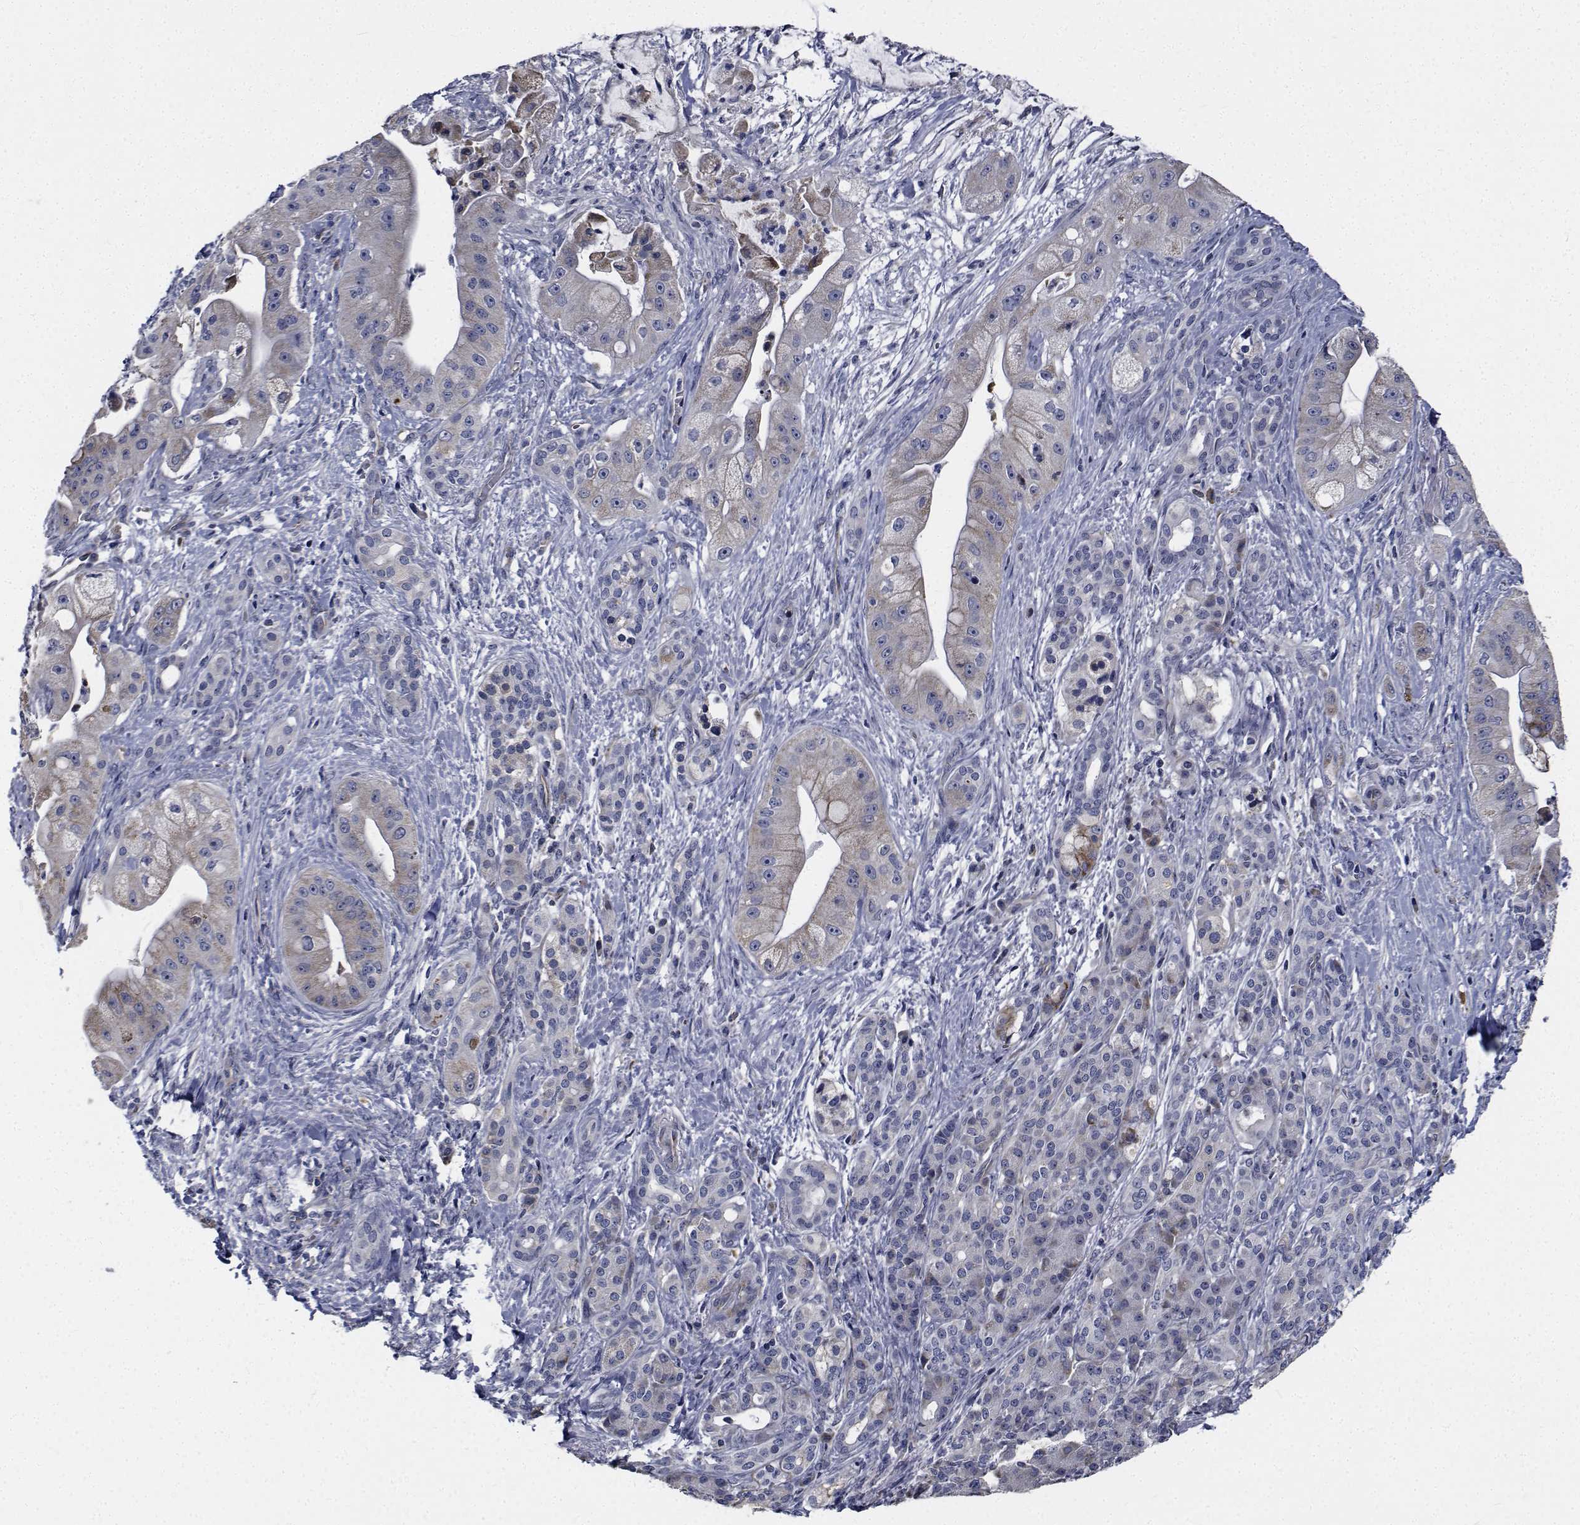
{"staining": {"intensity": "negative", "quantity": "none", "location": "none"}, "tissue": "pancreatic cancer", "cell_type": "Tumor cells", "image_type": "cancer", "snomed": [{"axis": "morphology", "description": "Normal tissue, NOS"}, {"axis": "morphology", "description": "Inflammation, NOS"}, {"axis": "morphology", "description": "Adenocarcinoma, NOS"}, {"axis": "topography", "description": "Pancreas"}], "caption": "Immunohistochemical staining of pancreatic adenocarcinoma shows no significant positivity in tumor cells. (Brightfield microscopy of DAB IHC at high magnification).", "gene": "TTBK1", "patient": {"sex": "male", "age": 57}}